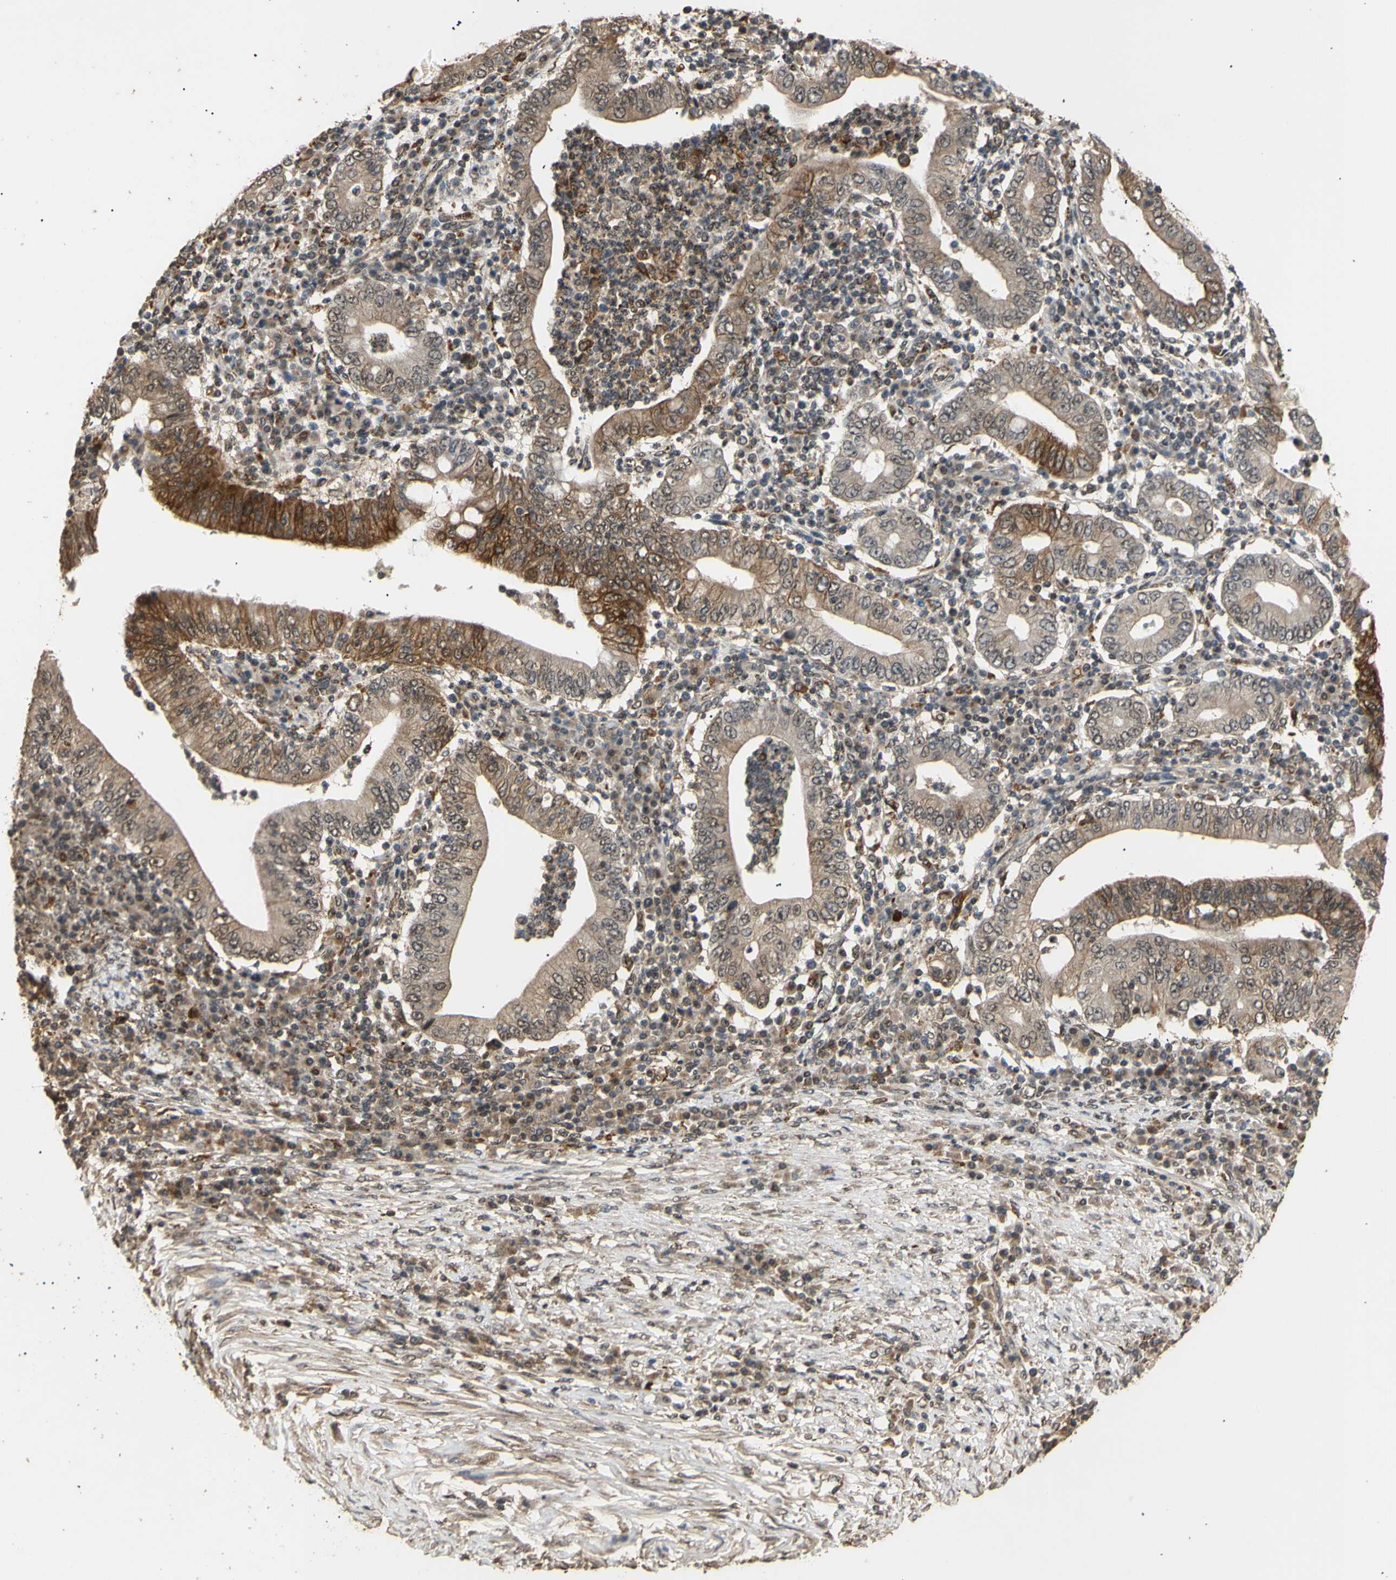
{"staining": {"intensity": "moderate", "quantity": ">75%", "location": "cytoplasmic/membranous"}, "tissue": "stomach cancer", "cell_type": "Tumor cells", "image_type": "cancer", "snomed": [{"axis": "morphology", "description": "Normal tissue, NOS"}, {"axis": "morphology", "description": "Adenocarcinoma, NOS"}, {"axis": "topography", "description": "Esophagus"}, {"axis": "topography", "description": "Stomach, upper"}, {"axis": "topography", "description": "Peripheral nerve tissue"}], "caption": "Protein staining reveals moderate cytoplasmic/membranous expression in approximately >75% of tumor cells in stomach cancer (adenocarcinoma).", "gene": "GTF2E2", "patient": {"sex": "male", "age": 62}}